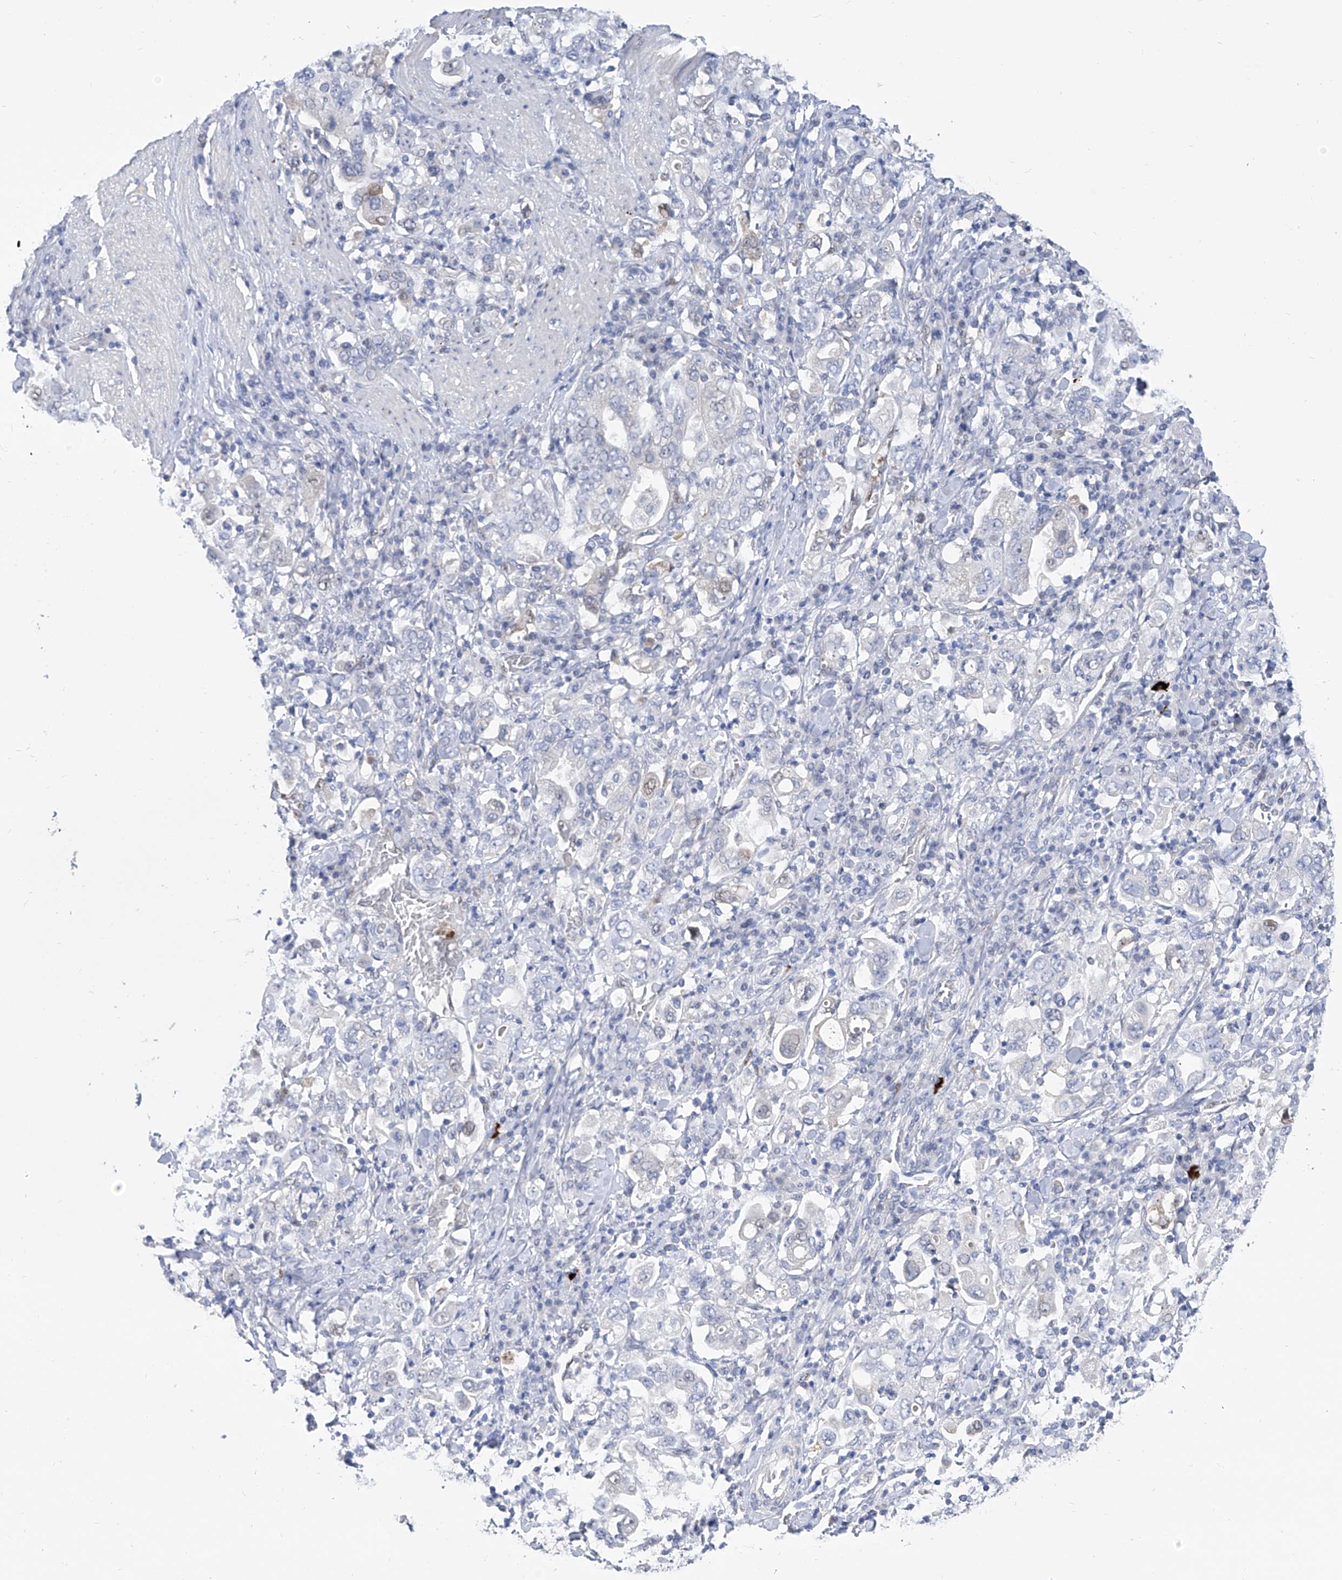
{"staining": {"intensity": "negative", "quantity": "none", "location": "none"}, "tissue": "stomach cancer", "cell_type": "Tumor cells", "image_type": "cancer", "snomed": [{"axis": "morphology", "description": "Adenocarcinoma, NOS"}, {"axis": "topography", "description": "Stomach, upper"}], "caption": "This is an immunohistochemistry (IHC) micrograph of adenocarcinoma (stomach). There is no positivity in tumor cells.", "gene": "PHF20", "patient": {"sex": "male", "age": 62}}